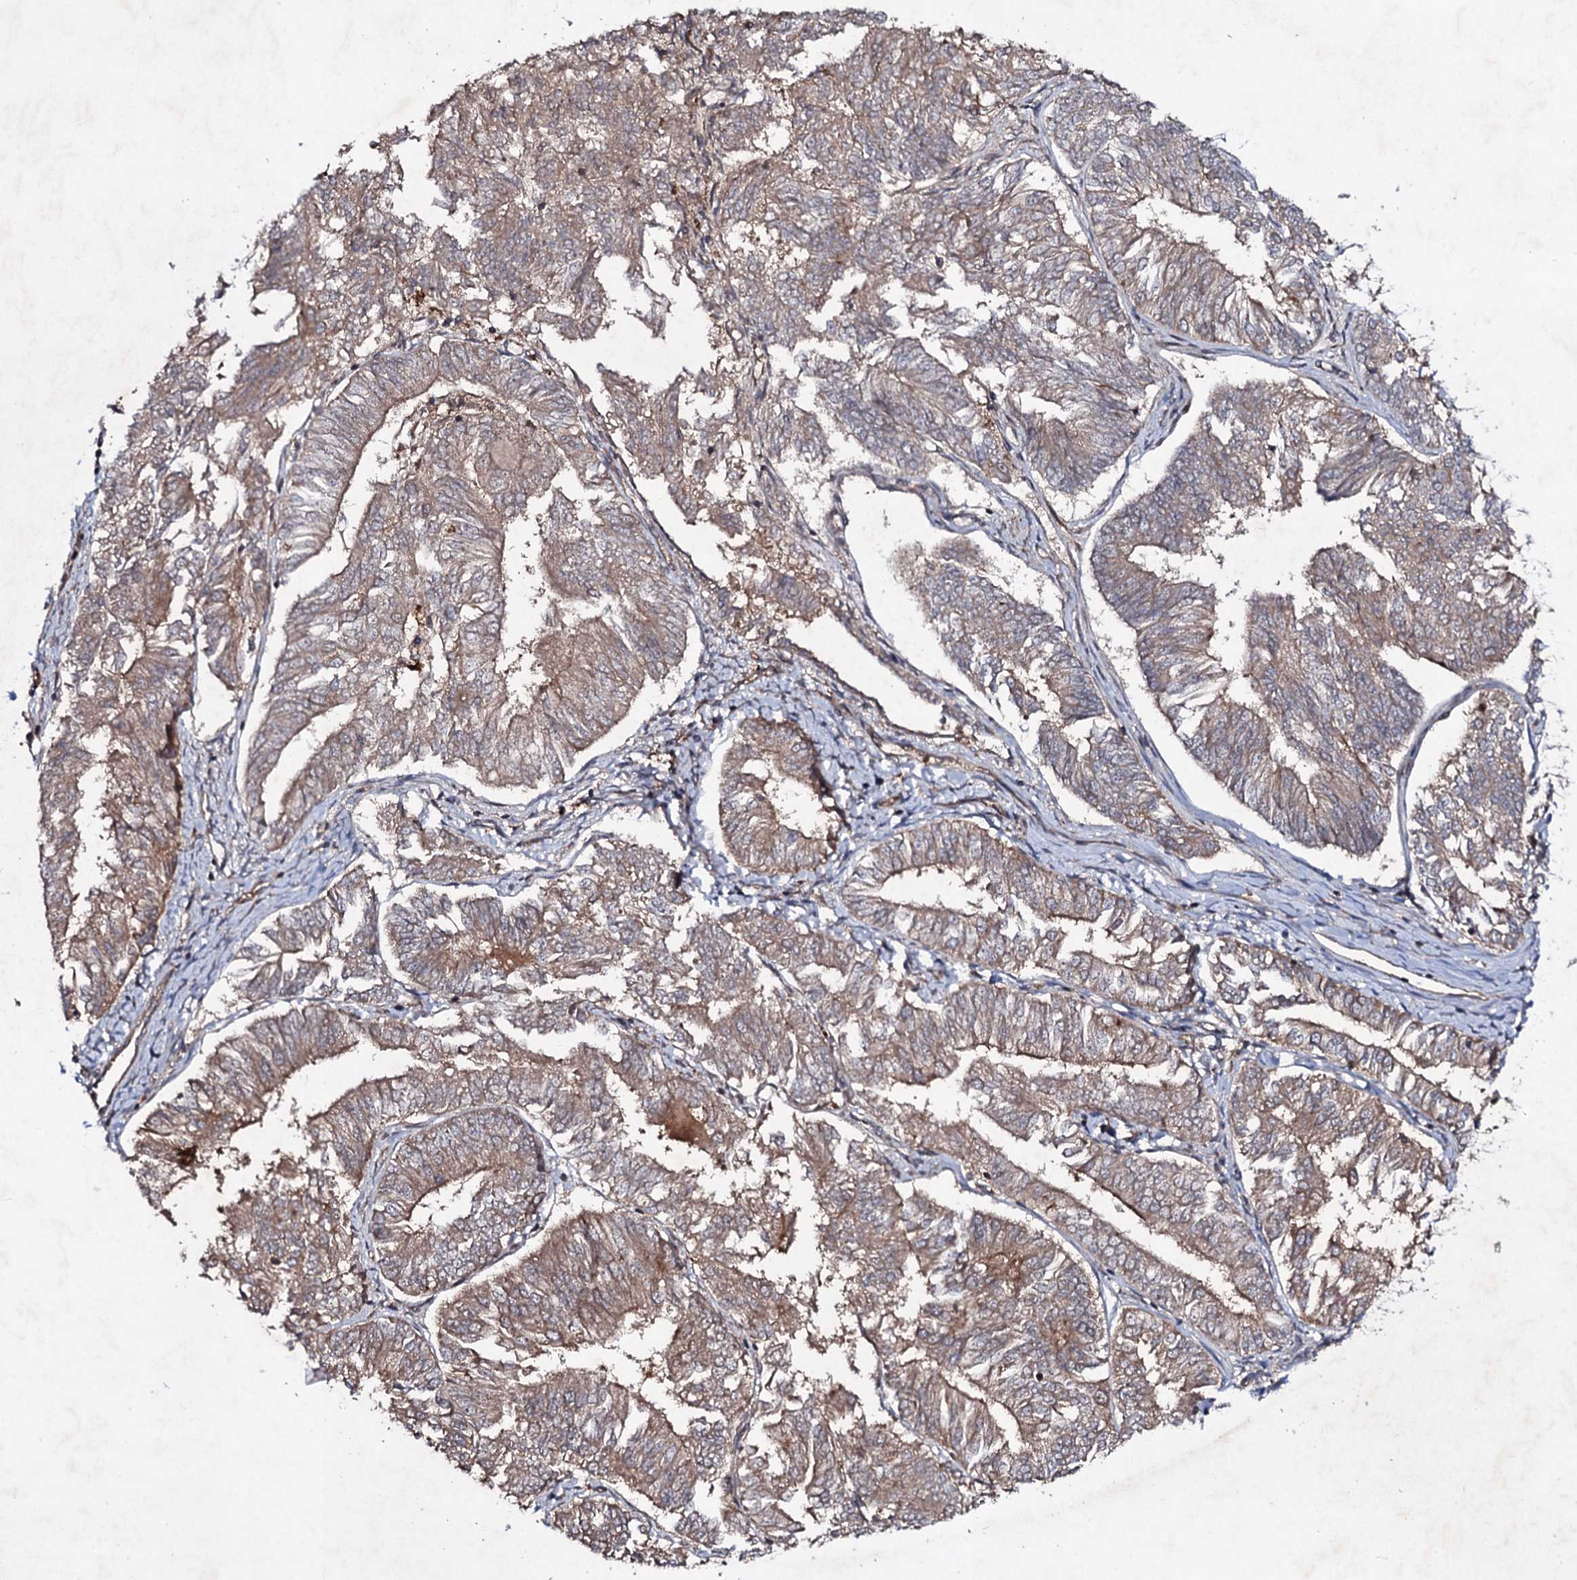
{"staining": {"intensity": "moderate", "quantity": ">75%", "location": "cytoplasmic/membranous"}, "tissue": "endometrial cancer", "cell_type": "Tumor cells", "image_type": "cancer", "snomed": [{"axis": "morphology", "description": "Adenocarcinoma, NOS"}, {"axis": "topography", "description": "Endometrium"}], "caption": "Human endometrial cancer stained for a protein (brown) exhibits moderate cytoplasmic/membranous positive staining in about >75% of tumor cells.", "gene": "SNAP23", "patient": {"sex": "female", "age": 58}}